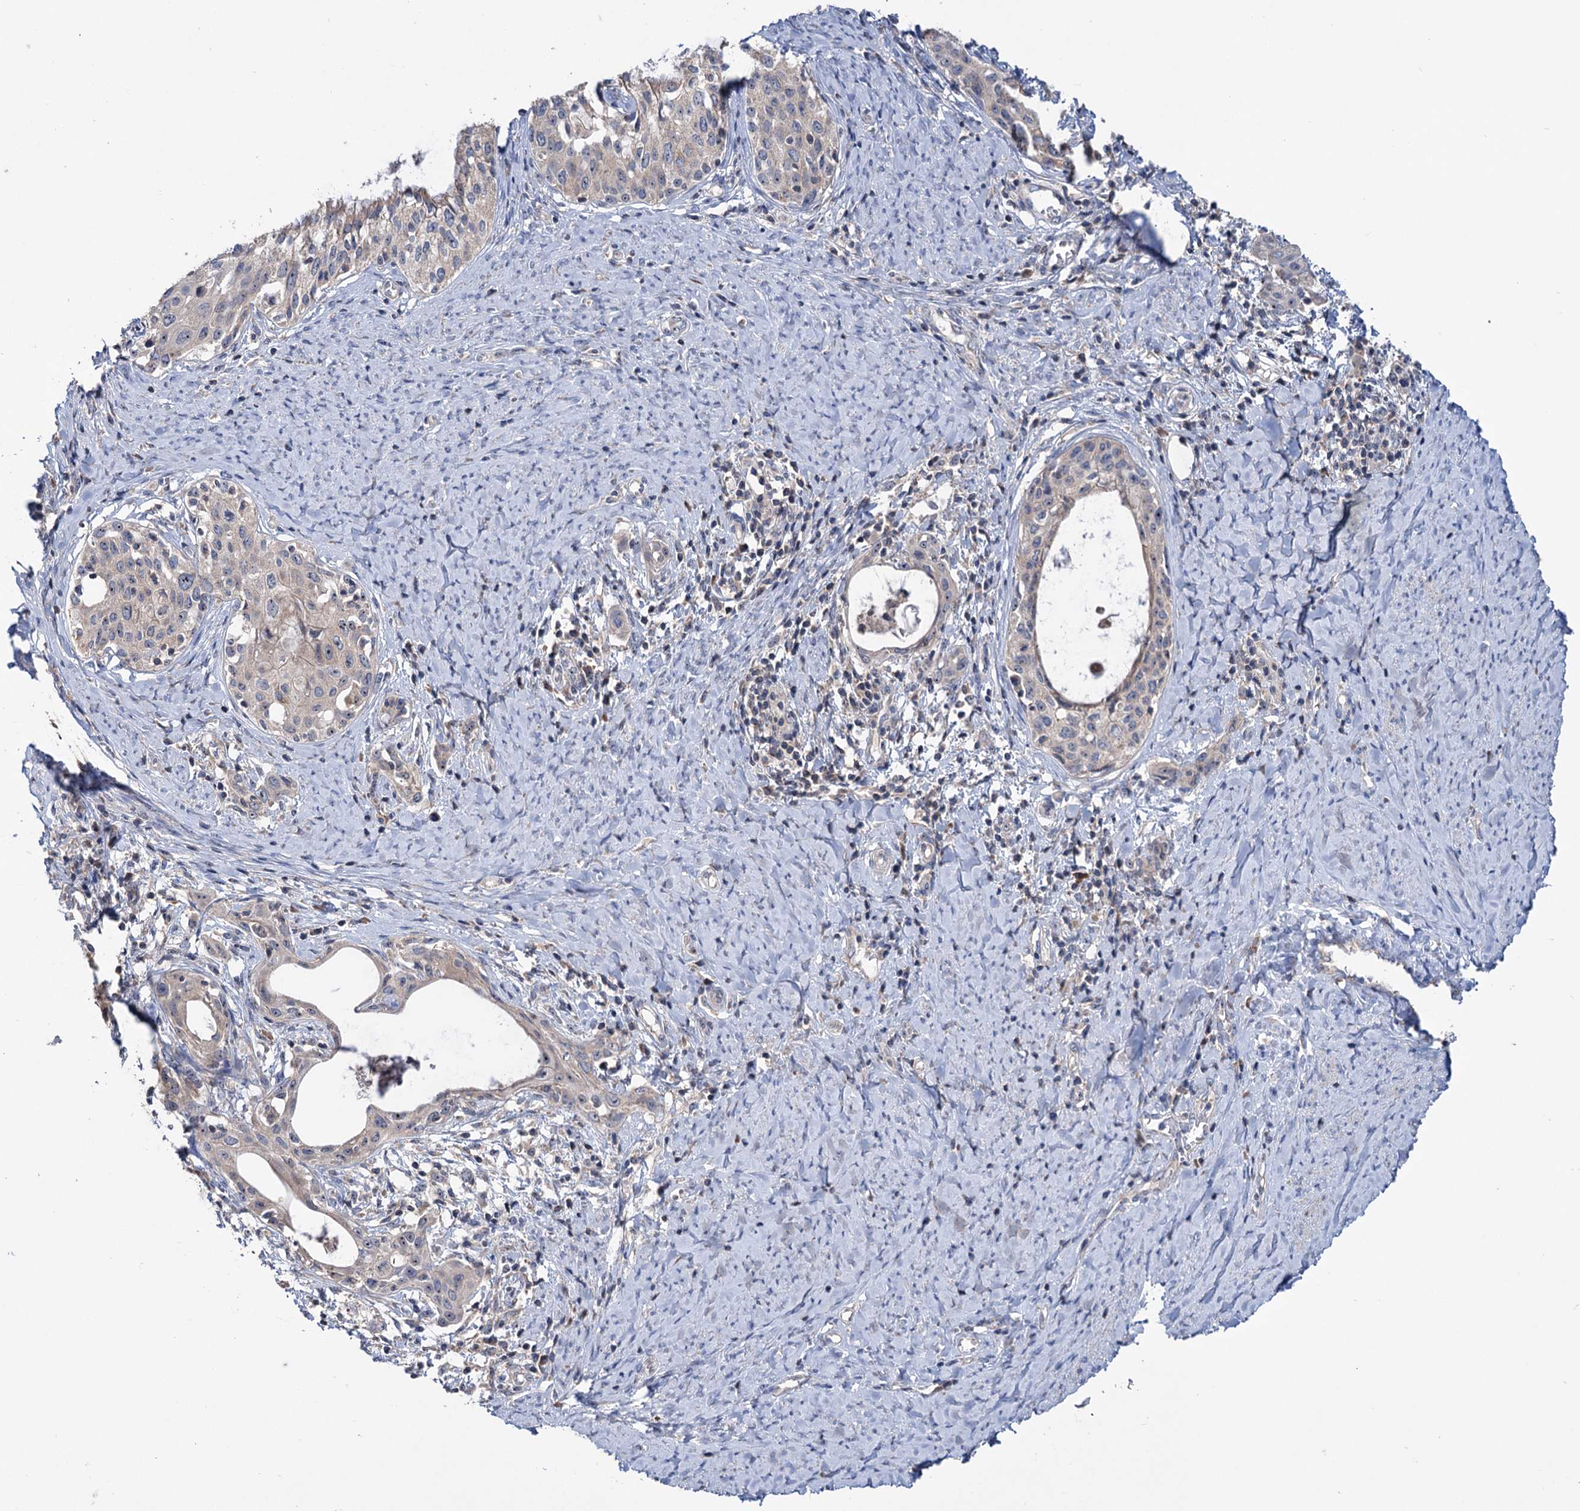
{"staining": {"intensity": "weak", "quantity": ">75%", "location": "cytoplasmic/membranous"}, "tissue": "cervical cancer", "cell_type": "Tumor cells", "image_type": "cancer", "snomed": [{"axis": "morphology", "description": "Squamous cell carcinoma, NOS"}, {"axis": "morphology", "description": "Adenocarcinoma, NOS"}, {"axis": "topography", "description": "Cervix"}], "caption": "About >75% of tumor cells in cervical cancer (adenocarcinoma) exhibit weak cytoplasmic/membranous protein positivity as visualized by brown immunohistochemical staining.", "gene": "HTR3B", "patient": {"sex": "female", "age": 52}}